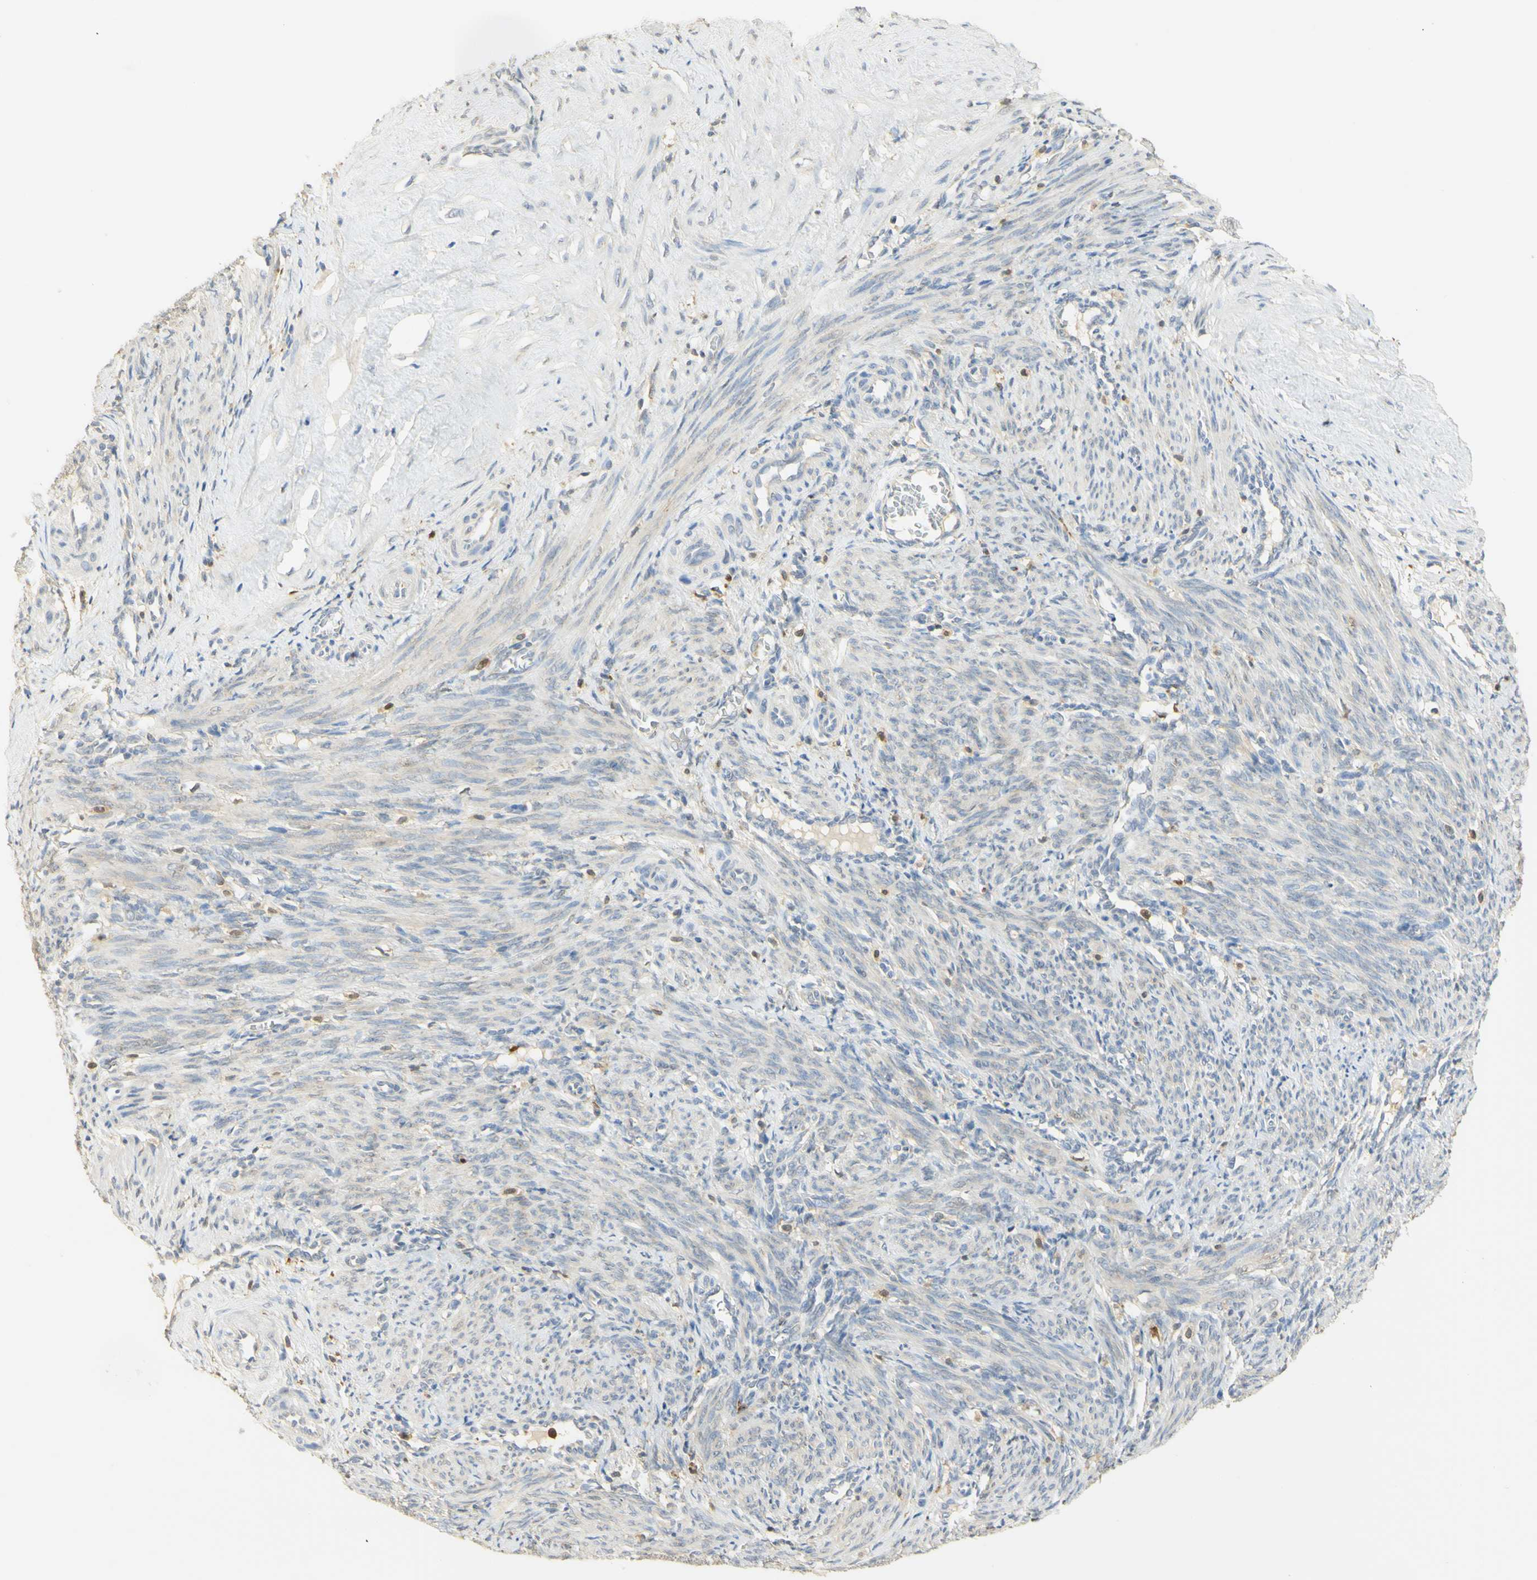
{"staining": {"intensity": "weak", "quantity": "25%-75%", "location": "cytoplasmic/membranous"}, "tissue": "smooth muscle", "cell_type": "Smooth muscle cells", "image_type": "normal", "snomed": [{"axis": "morphology", "description": "Normal tissue, NOS"}, {"axis": "topography", "description": "Endometrium"}], "caption": "Protein expression analysis of benign smooth muscle shows weak cytoplasmic/membranous staining in approximately 25%-75% of smooth muscle cells.", "gene": "PAK1", "patient": {"sex": "female", "age": 33}}